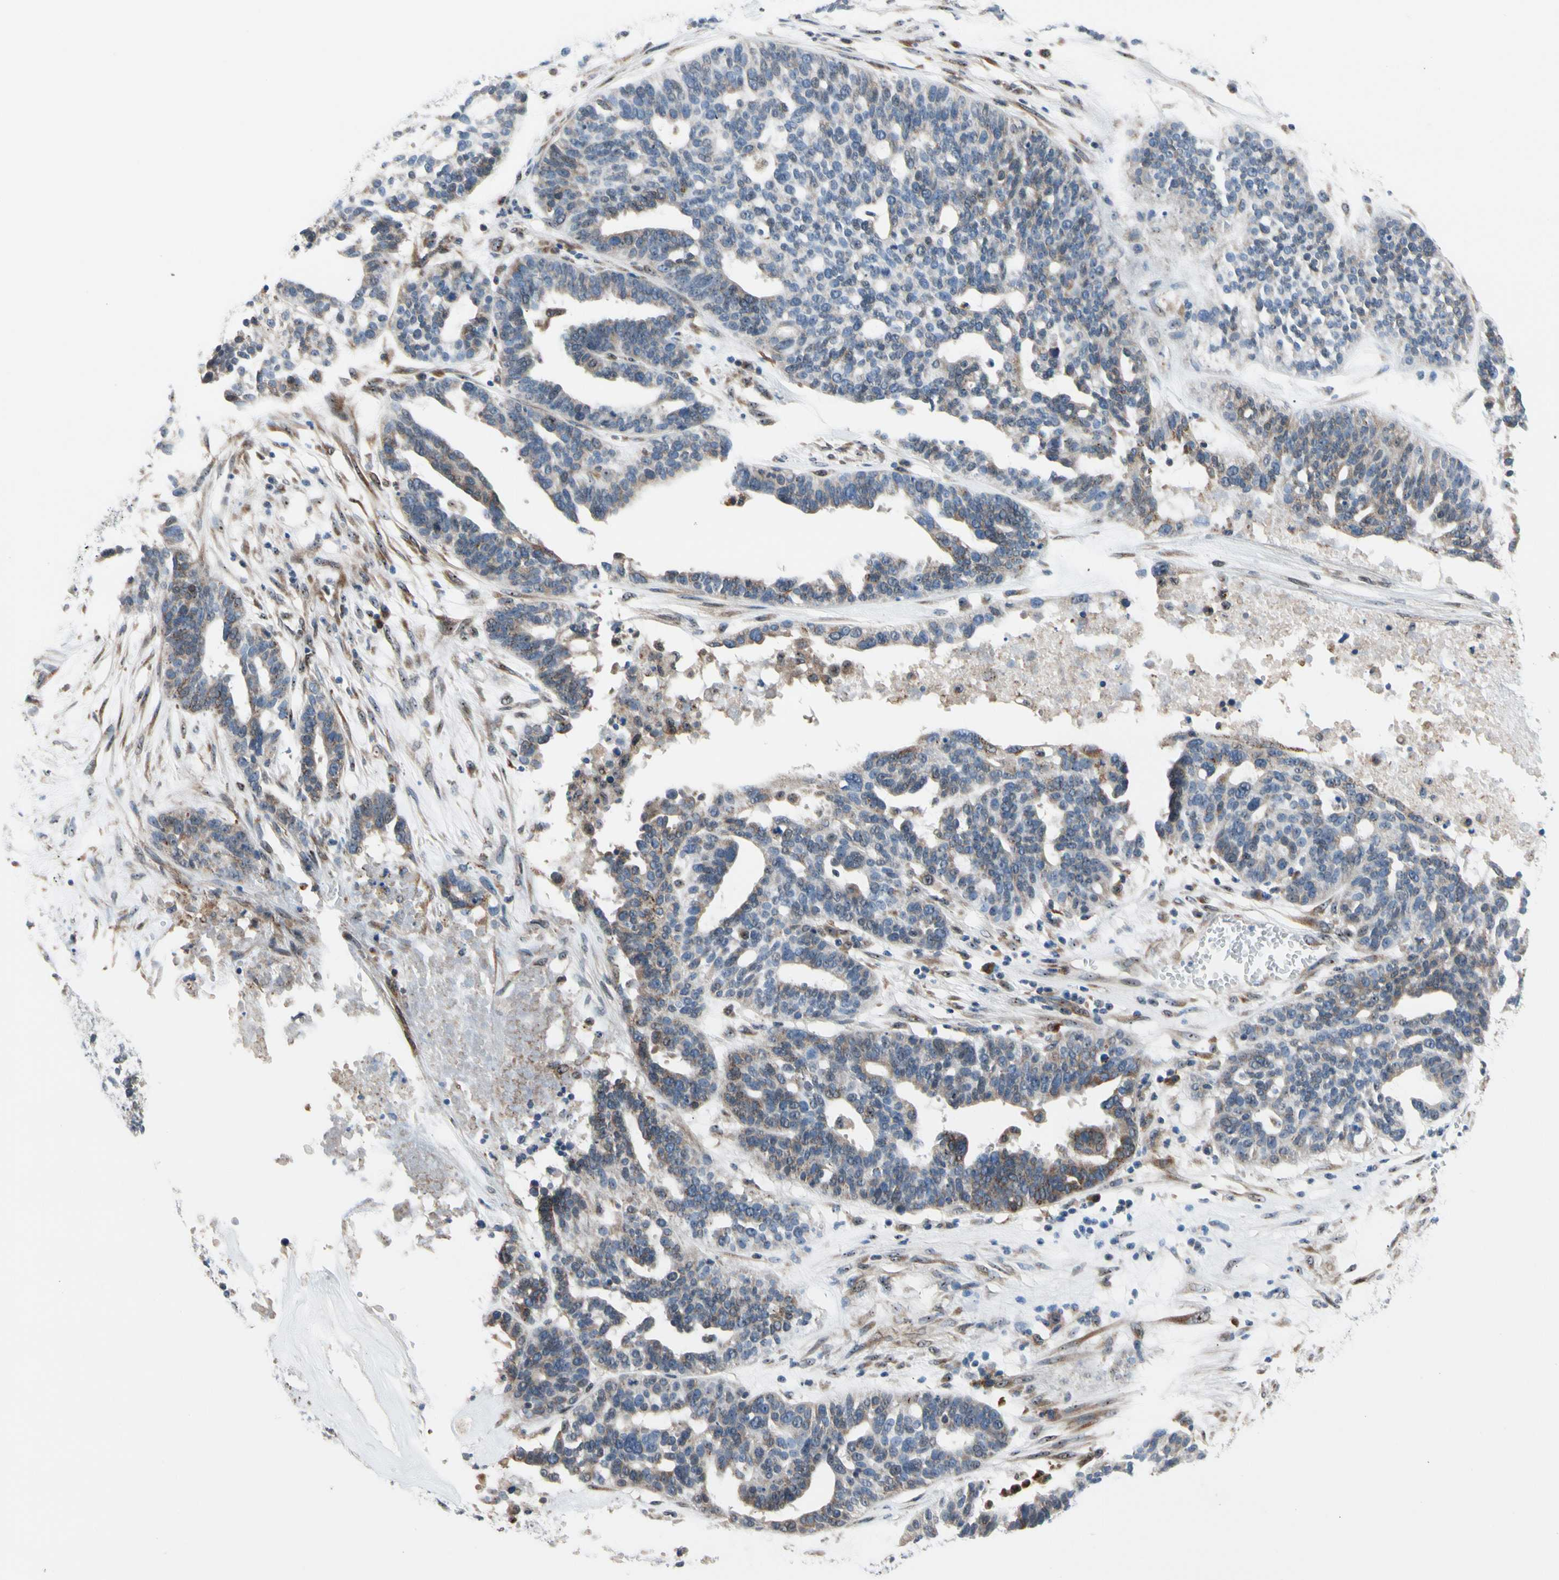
{"staining": {"intensity": "weak", "quantity": "25%-75%", "location": "cytoplasmic/membranous"}, "tissue": "ovarian cancer", "cell_type": "Tumor cells", "image_type": "cancer", "snomed": [{"axis": "morphology", "description": "Cystadenocarcinoma, serous, NOS"}, {"axis": "topography", "description": "Ovary"}], "caption": "High-magnification brightfield microscopy of serous cystadenocarcinoma (ovarian) stained with DAB (3,3'-diaminobenzidine) (brown) and counterstained with hematoxylin (blue). tumor cells exhibit weak cytoplasmic/membranous staining is identified in approximately25%-75% of cells. (Stains: DAB in brown, nuclei in blue, Microscopy: brightfield microscopy at high magnification).", "gene": "TMED7", "patient": {"sex": "female", "age": 59}}